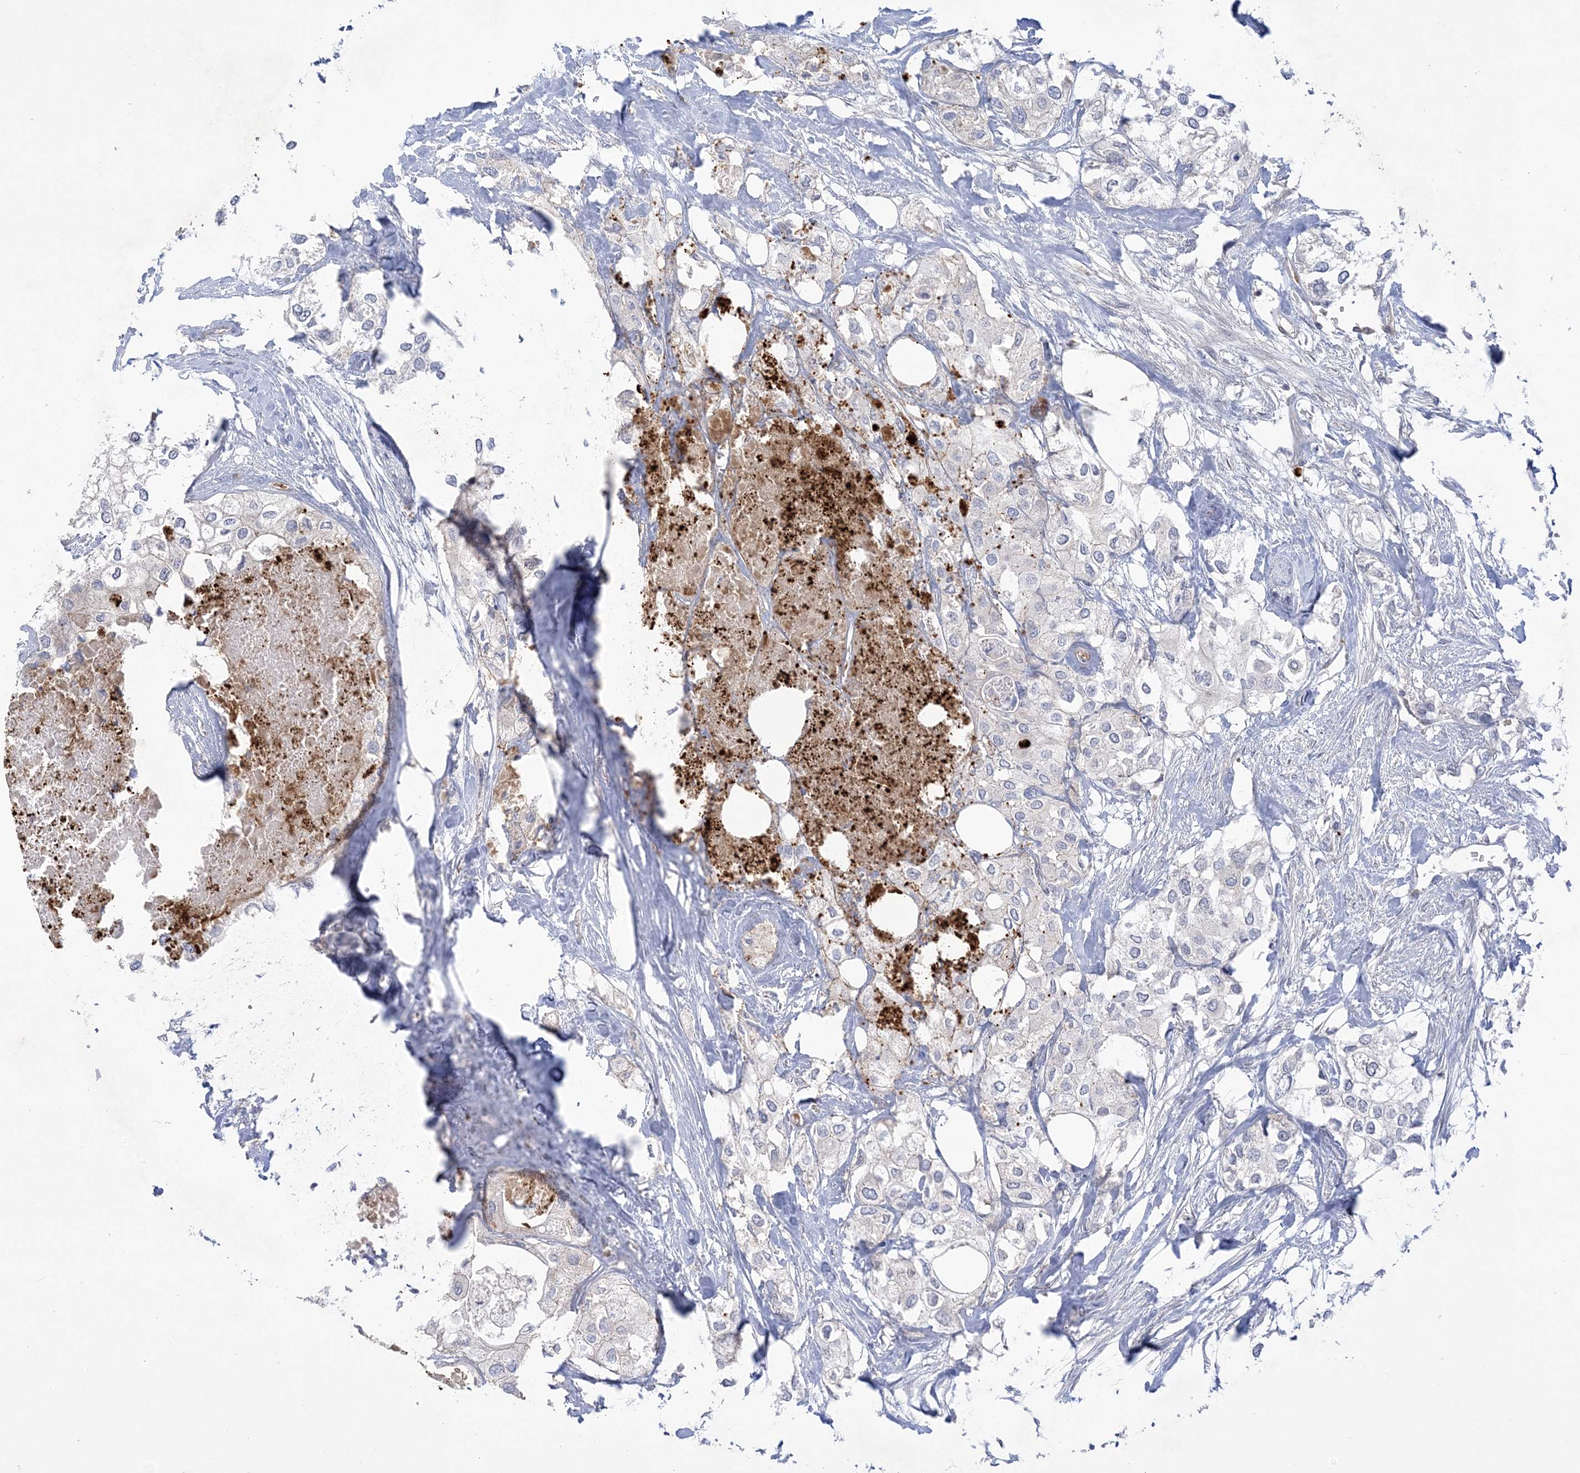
{"staining": {"intensity": "negative", "quantity": "none", "location": "none"}, "tissue": "urothelial cancer", "cell_type": "Tumor cells", "image_type": "cancer", "snomed": [{"axis": "morphology", "description": "Urothelial carcinoma, High grade"}, {"axis": "topography", "description": "Urinary bladder"}], "caption": "This is a image of immunohistochemistry (IHC) staining of urothelial cancer, which shows no positivity in tumor cells.", "gene": "ADAMTS12", "patient": {"sex": "male", "age": 64}}